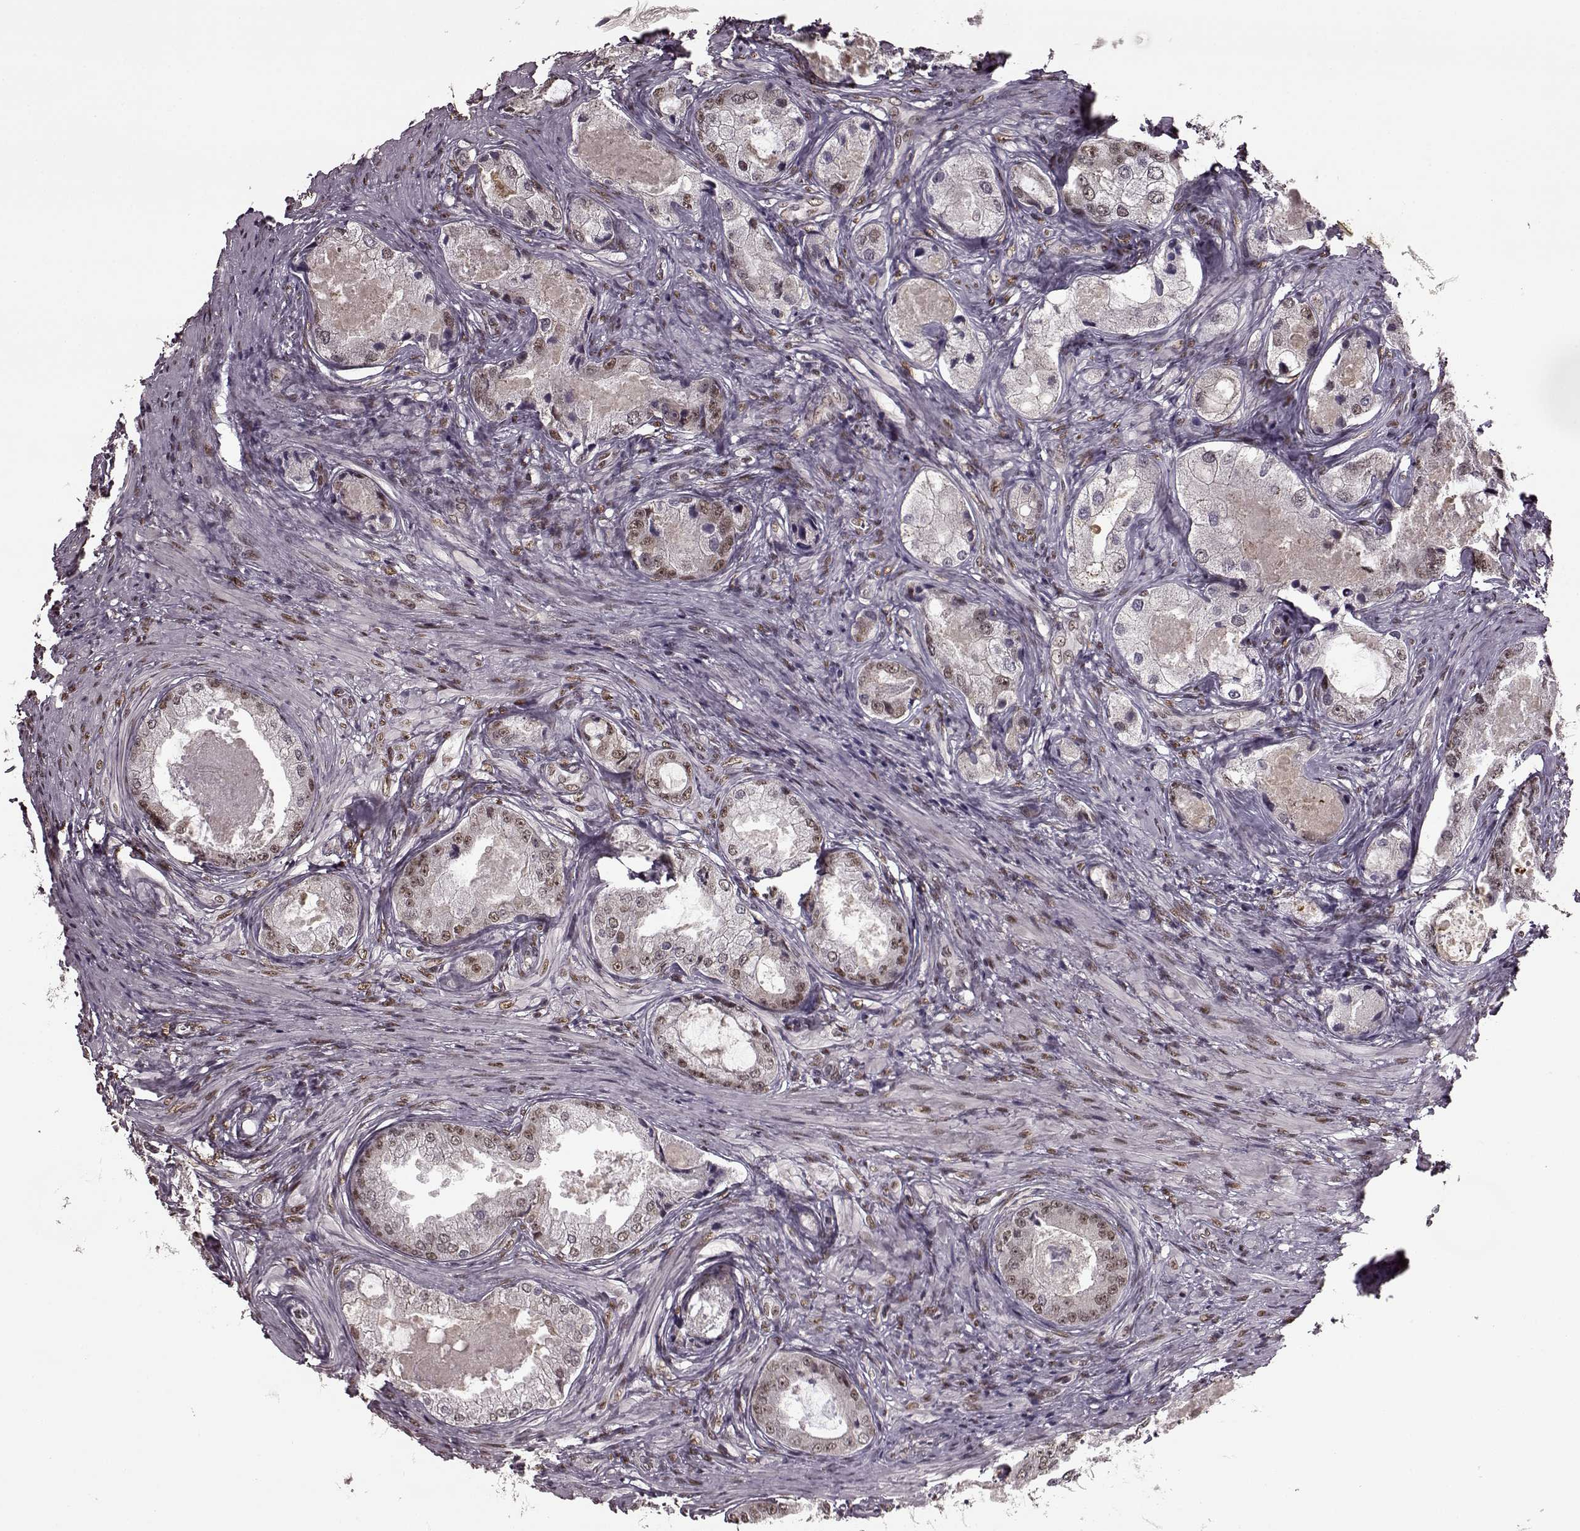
{"staining": {"intensity": "weak", "quantity": "25%-75%", "location": "nuclear"}, "tissue": "prostate cancer", "cell_type": "Tumor cells", "image_type": "cancer", "snomed": [{"axis": "morphology", "description": "Adenocarcinoma, Low grade"}, {"axis": "topography", "description": "Prostate"}], "caption": "DAB immunohistochemical staining of human adenocarcinoma (low-grade) (prostate) demonstrates weak nuclear protein expression in about 25%-75% of tumor cells.", "gene": "FTO", "patient": {"sex": "male", "age": 68}}